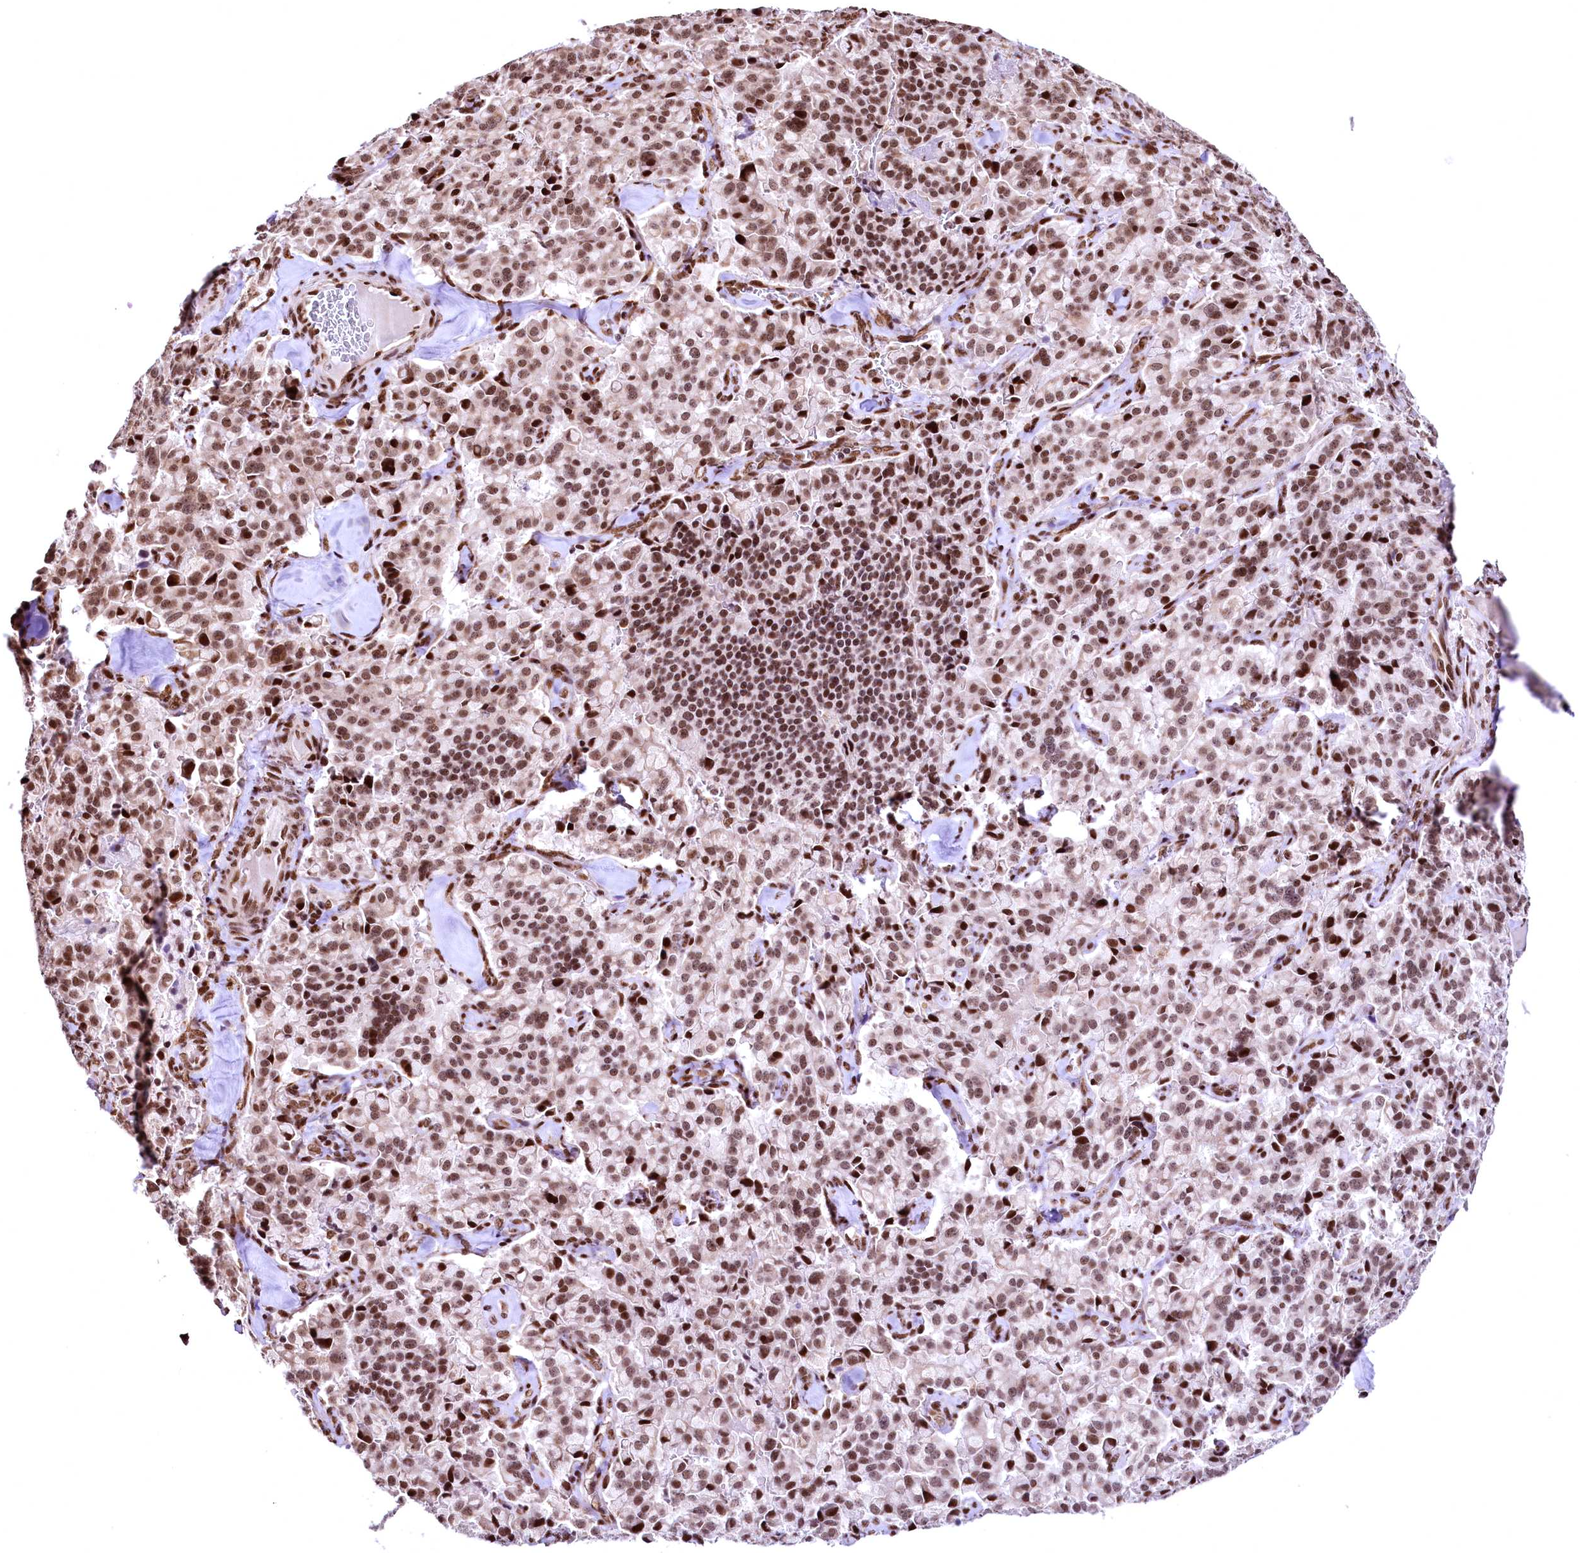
{"staining": {"intensity": "moderate", "quantity": ">75%", "location": "nuclear"}, "tissue": "pancreatic cancer", "cell_type": "Tumor cells", "image_type": "cancer", "snomed": [{"axis": "morphology", "description": "Adenocarcinoma, NOS"}, {"axis": "topography", "description": "Pancreas"}], "caption": "Immunohistochemical staining of human adenocarcinoma (pancreatic) shows medium levels of moderate nuclear positivity in approximately >75% of tumor cells.", "gene": "PDS5B", "patient": {"sex": "male", "age": 65}}